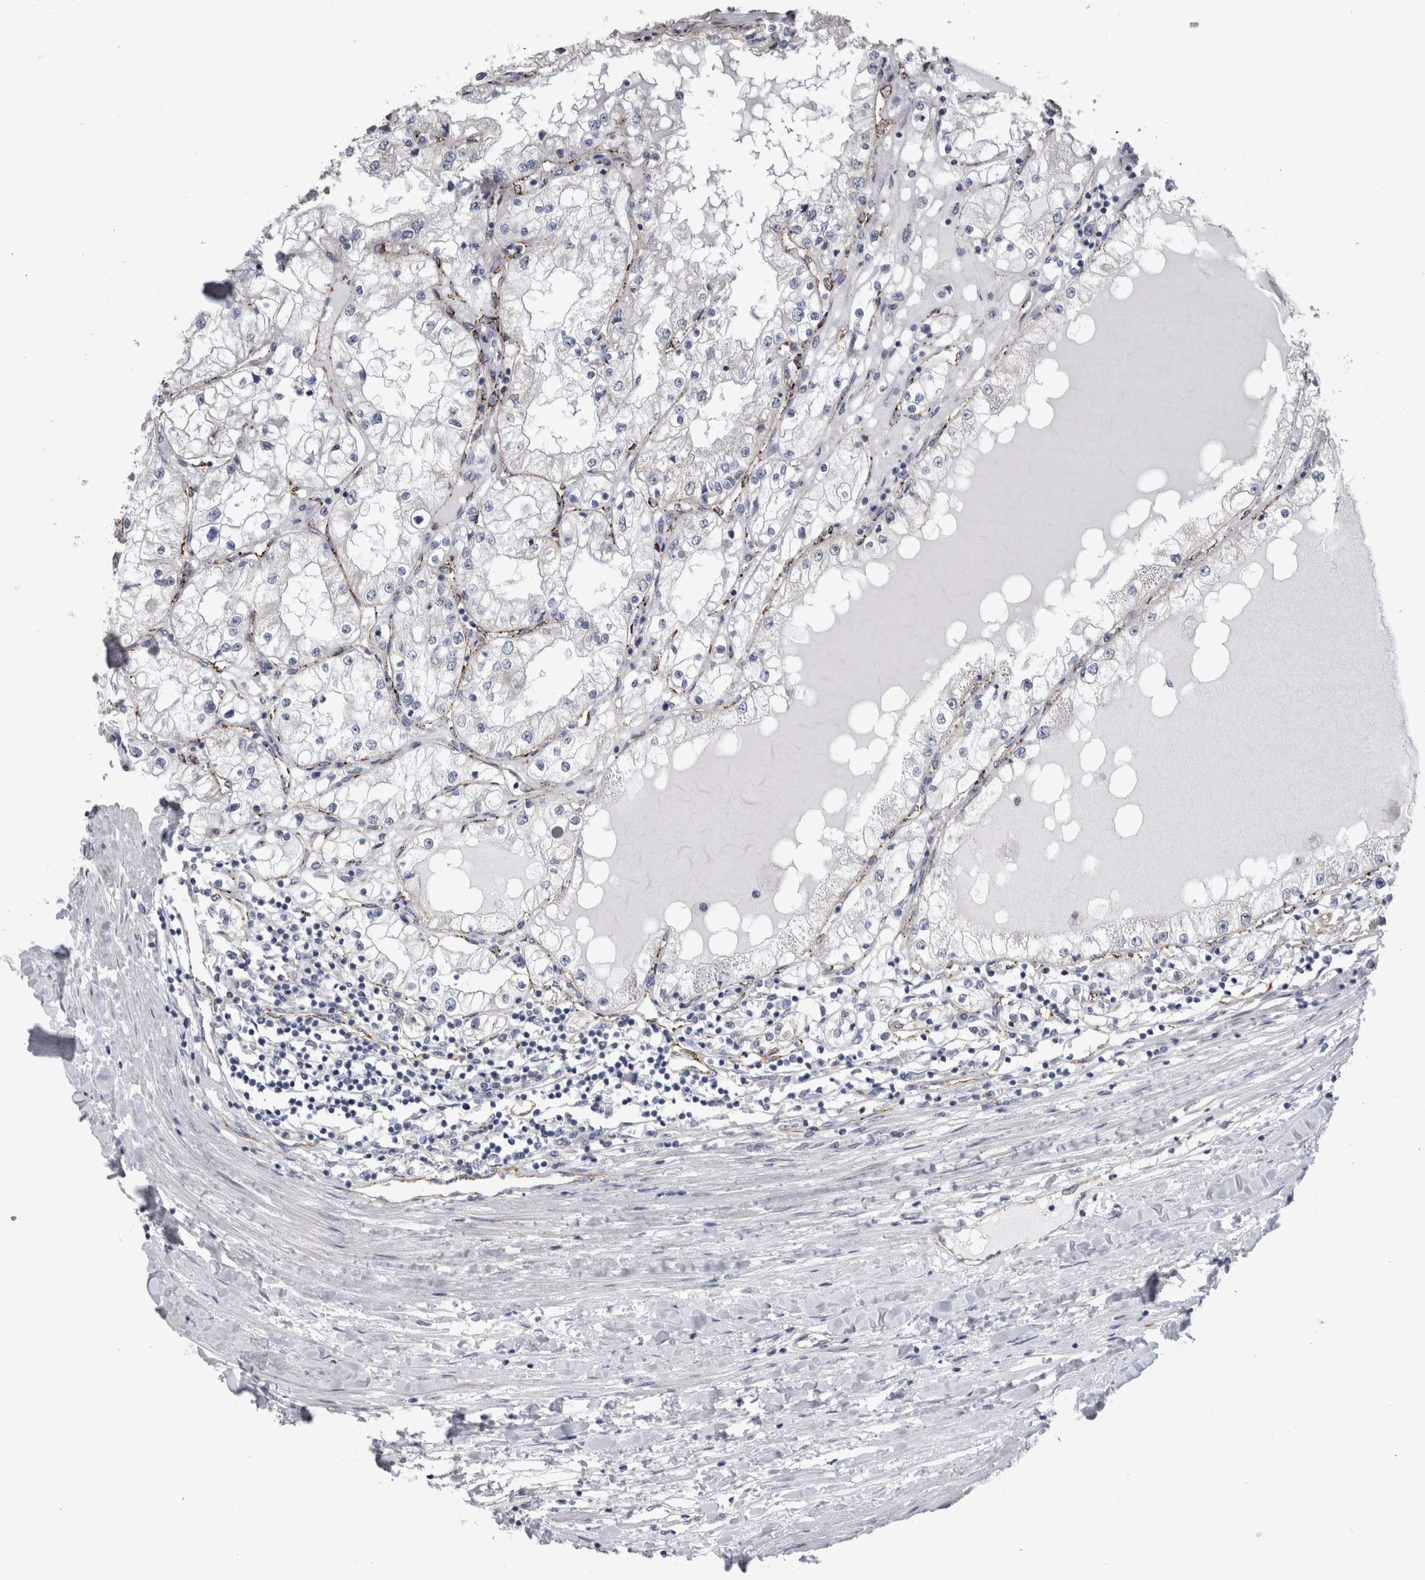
{"staining": {"intensity": "negative", "quantity": "none", "location": "none"}, "tissue": "renal cancer", "cell_type": "Tumor cells", "image_type": "cancer", "snomed": [{"axis": "morphology", "description": "Adenocarcinoma, NOS"}, {"axis": "topography", "description": "Kidney"}], "caption": "DAB (3,3'-diaminobenzidine) immunohistochemical staining of human renal cancer (adenocarcinoma) demonstrates no significant positivity in tumor cells. (DAB immunohistochemistry with hematoxylin counter stain).", "gene": "ACOT7", "patient": {"sex": "male", "age": 68}}